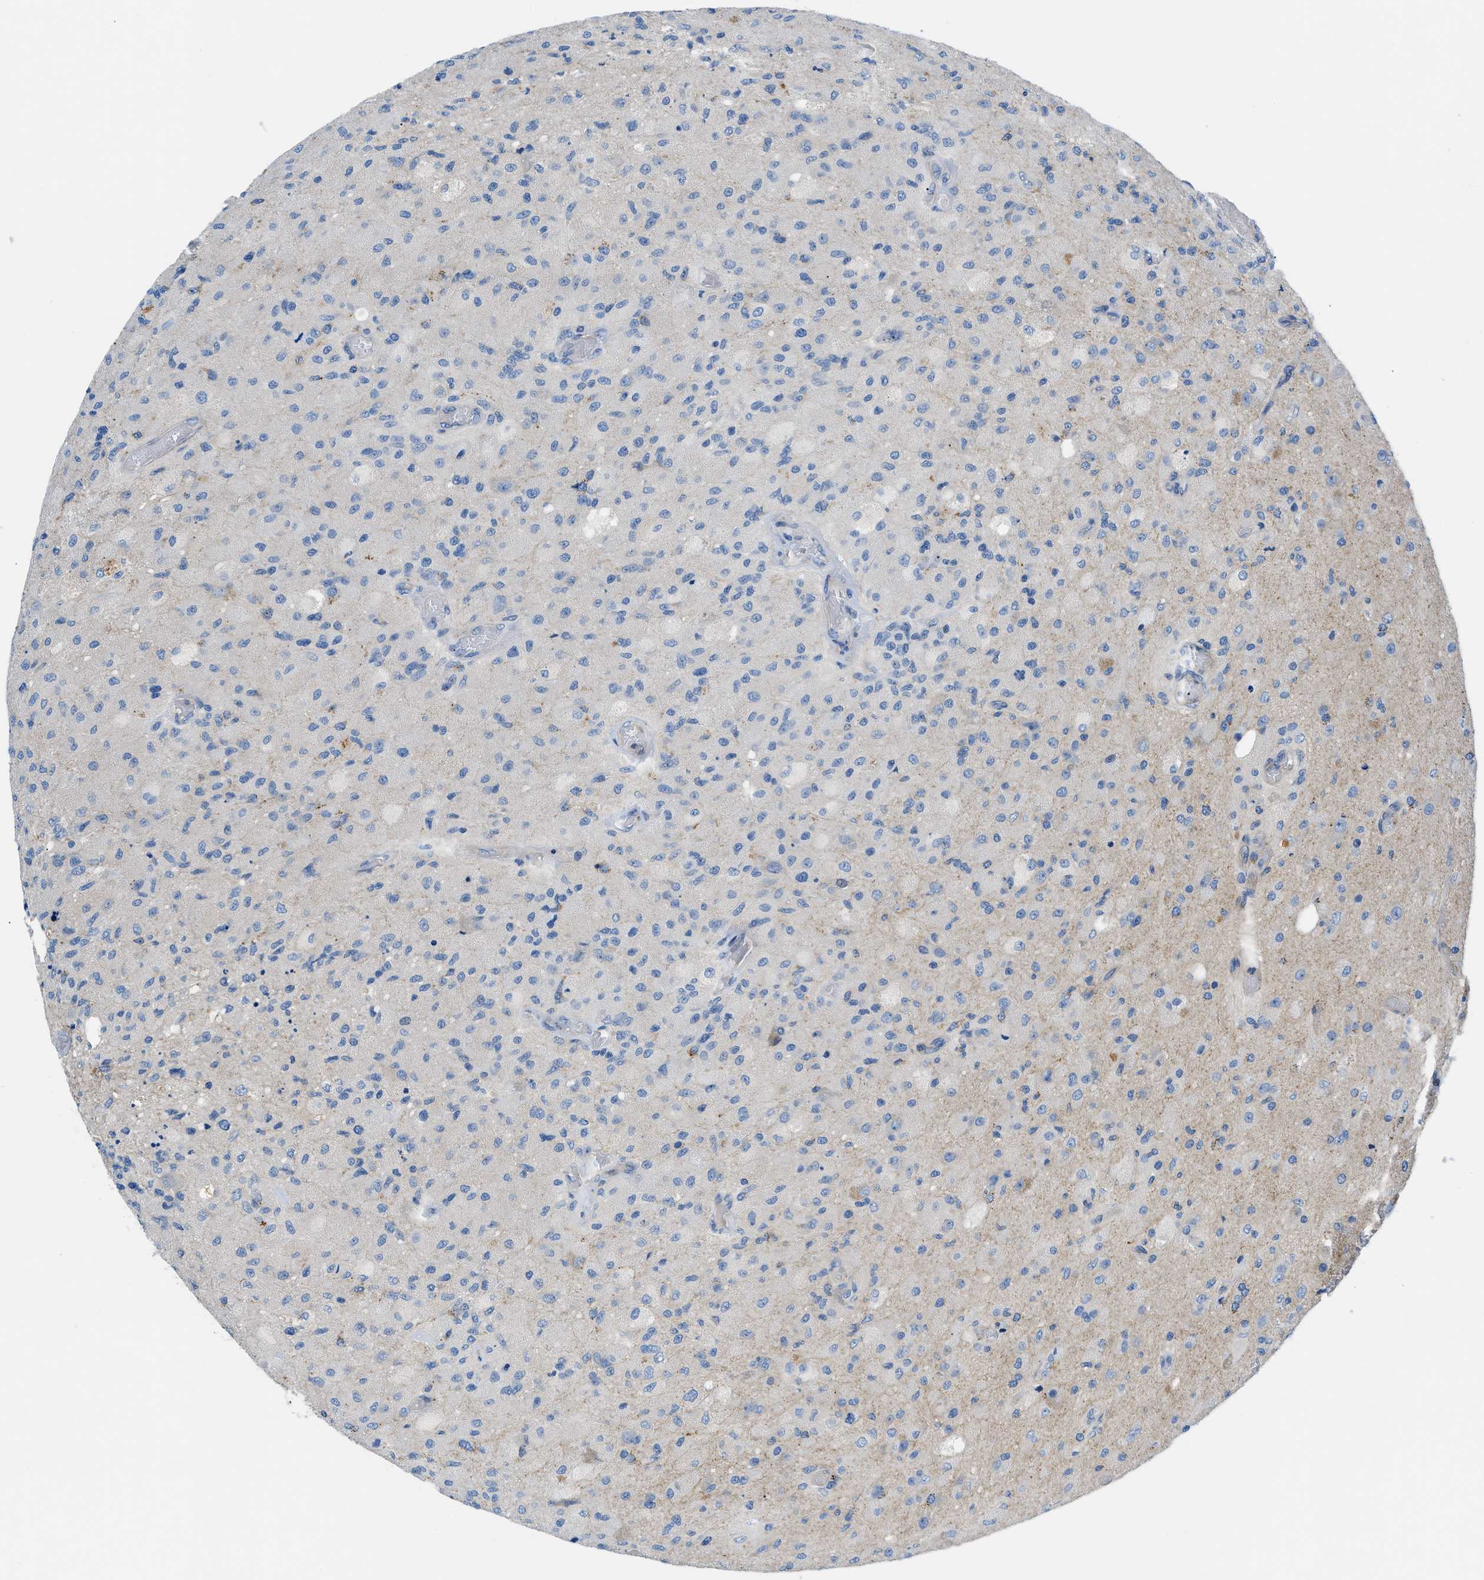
{"staining": {"intensity": "negative", "quantity": "none", "location": "none"}, "tissue": "glioma", "cell_type": "Tumor cells", "image_type": "cancer", "snomed": [{"axis": "morphology", "description": "Normal tissue, NOS"}, {"axis": "morphology", "description": "Glioma, malignant, High grade"}, {"axis": "topography", "description": "Cerebral cortex"}], "caption": "The histopathology image reveals no staining of tumor cells in malignant glioma (high-grade). (DAB immunohistochemistry (IHC), high magnification).", "gene": "ORAI1", "patient": {"sex": "male", "age": 77}}